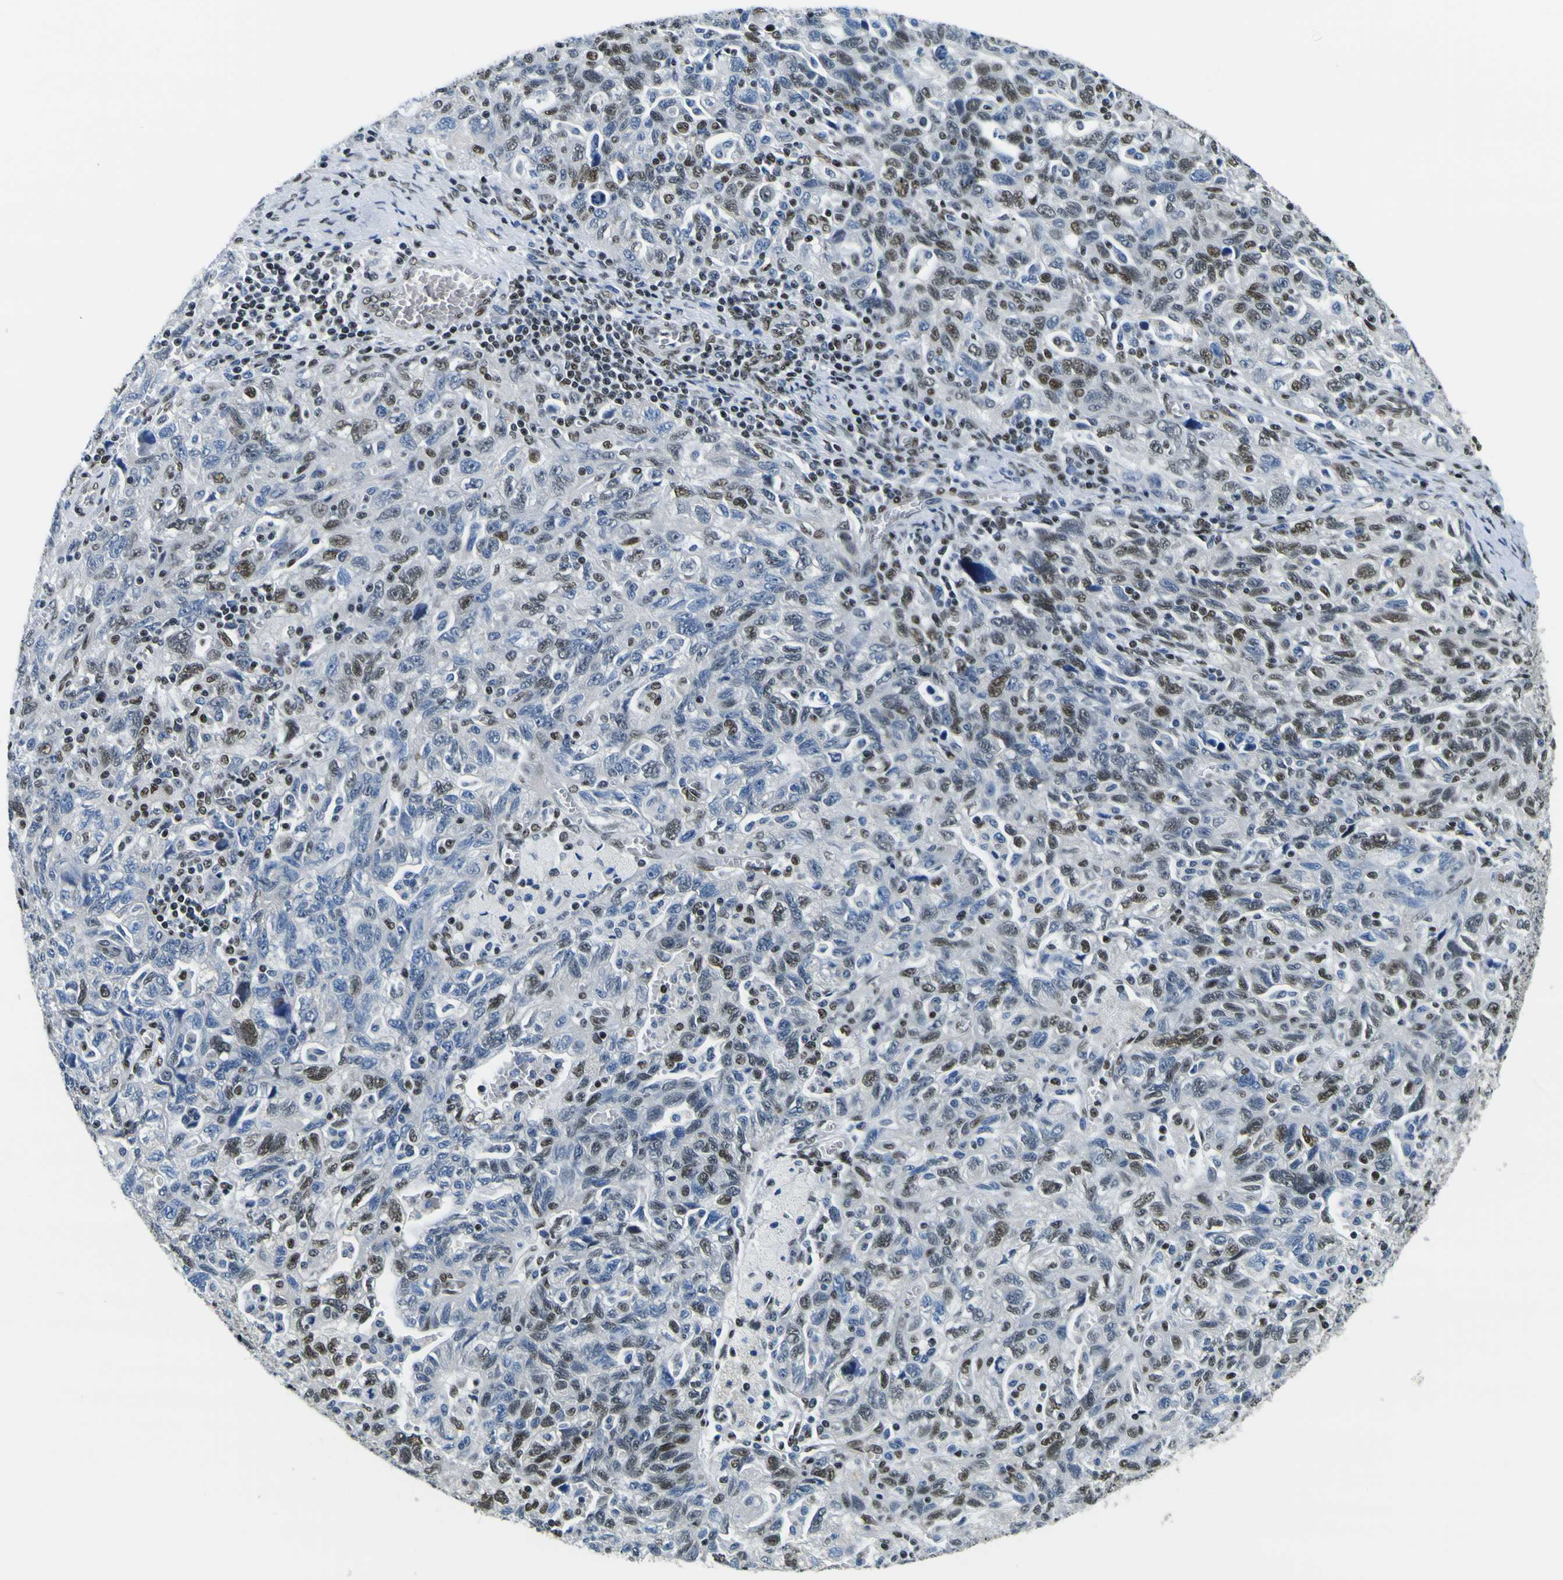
{"staining": {"intensity": "moderate", "quantity": "25%-75%", "location": "nuclear"}, "tissue": "ovarian cancer", "cell_type": "Tumor cells", "image_type": "cancer", "snomed": [{"axis": "morphology", "description": "Carcinoma, NOS"}, {"axis": "morphology", "description": "Cystadenocarcinoma, serous, NOS"}, {"axis": "topography", "description": "Ovary"}], "caption": "A brown stain labels moderate nuclear expression of a protein in ovarian cancer tumor cells.", "gene": "SP1", "patient": {"sex": "female", "age": 69}}